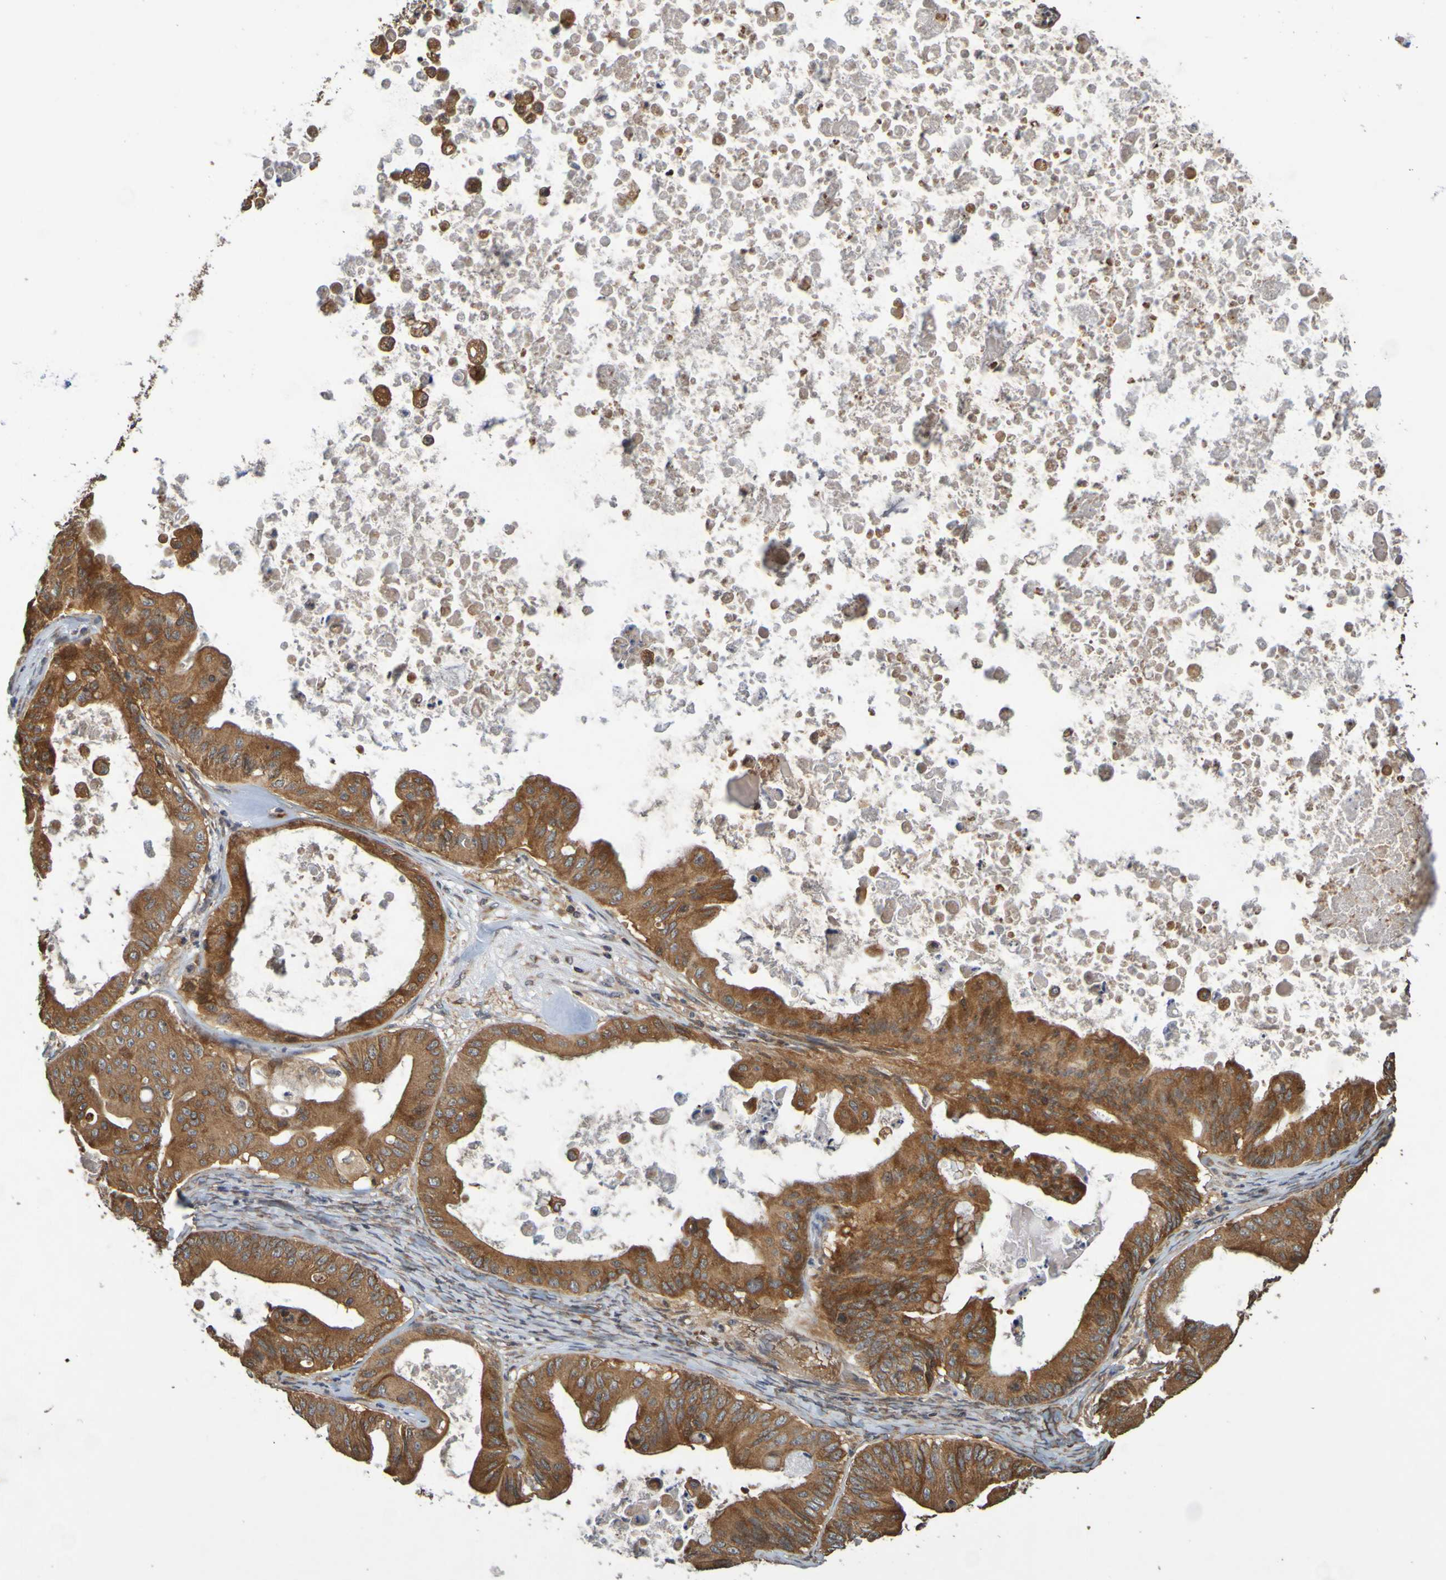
{"staining": {"intensity": "strong", "quantity": ">75%", "location": "cytoplasmic/membranous"}, "tissue": "ovarian cancer", "cell_type": "Tumor cells", "image_type": "cancer", "snomed": [{"axis": "morphology", "description": "Cystadenocarcinoma, mucinous, NOS"}, {"axis": "topography", "description": "Ovary"}], "caption": "DAB immunohistochemical staining of ovarian mucinous cystadenocarcinoma reveals strong cytoplasmic/membranous protein positivity in approximately >75% of tumor cells.", "gene": "OCRL", "patient": {"sex": "female", "age": 37}}